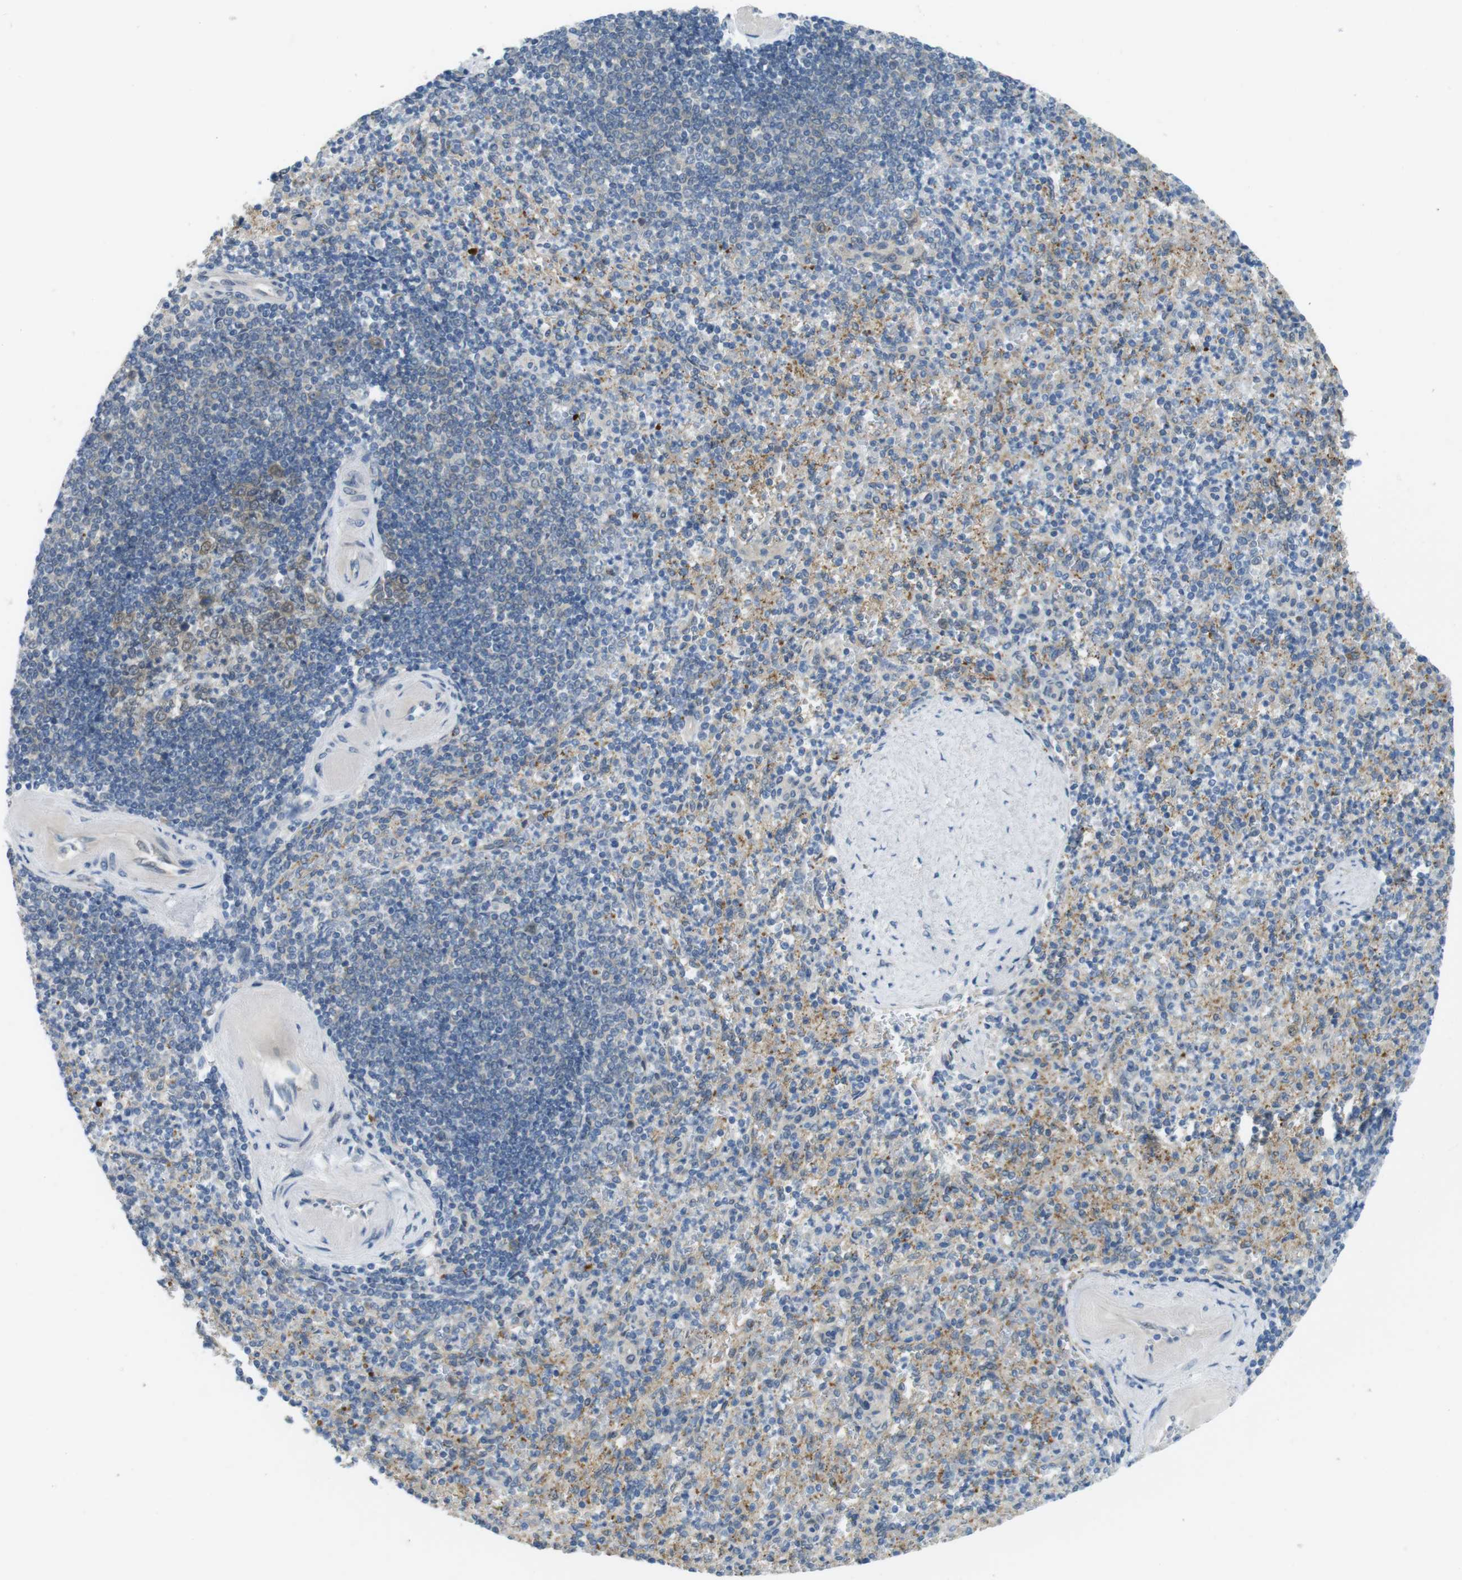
{"staining": {"intensity": "moderate", "quantity": "<25%", "location": "cytoplasmic/membranous"}, "tissue": "spleen", "cell_type": "Cells in red pulp", "image_type": "normal", "snomed": [{"axis": "morphology", "description": "Normal tissue, NOS"}, {"axis": "topography", "description": "Spleen"}], "caption": "About <25% of cells in red pulp in benign spleen exhibit moderate cytoplasmic/membranous protein positivity as visualized by brown immunohistochemical staining.", "gene": "CASP2", "patient": {"sex": "female", "age": 74}}